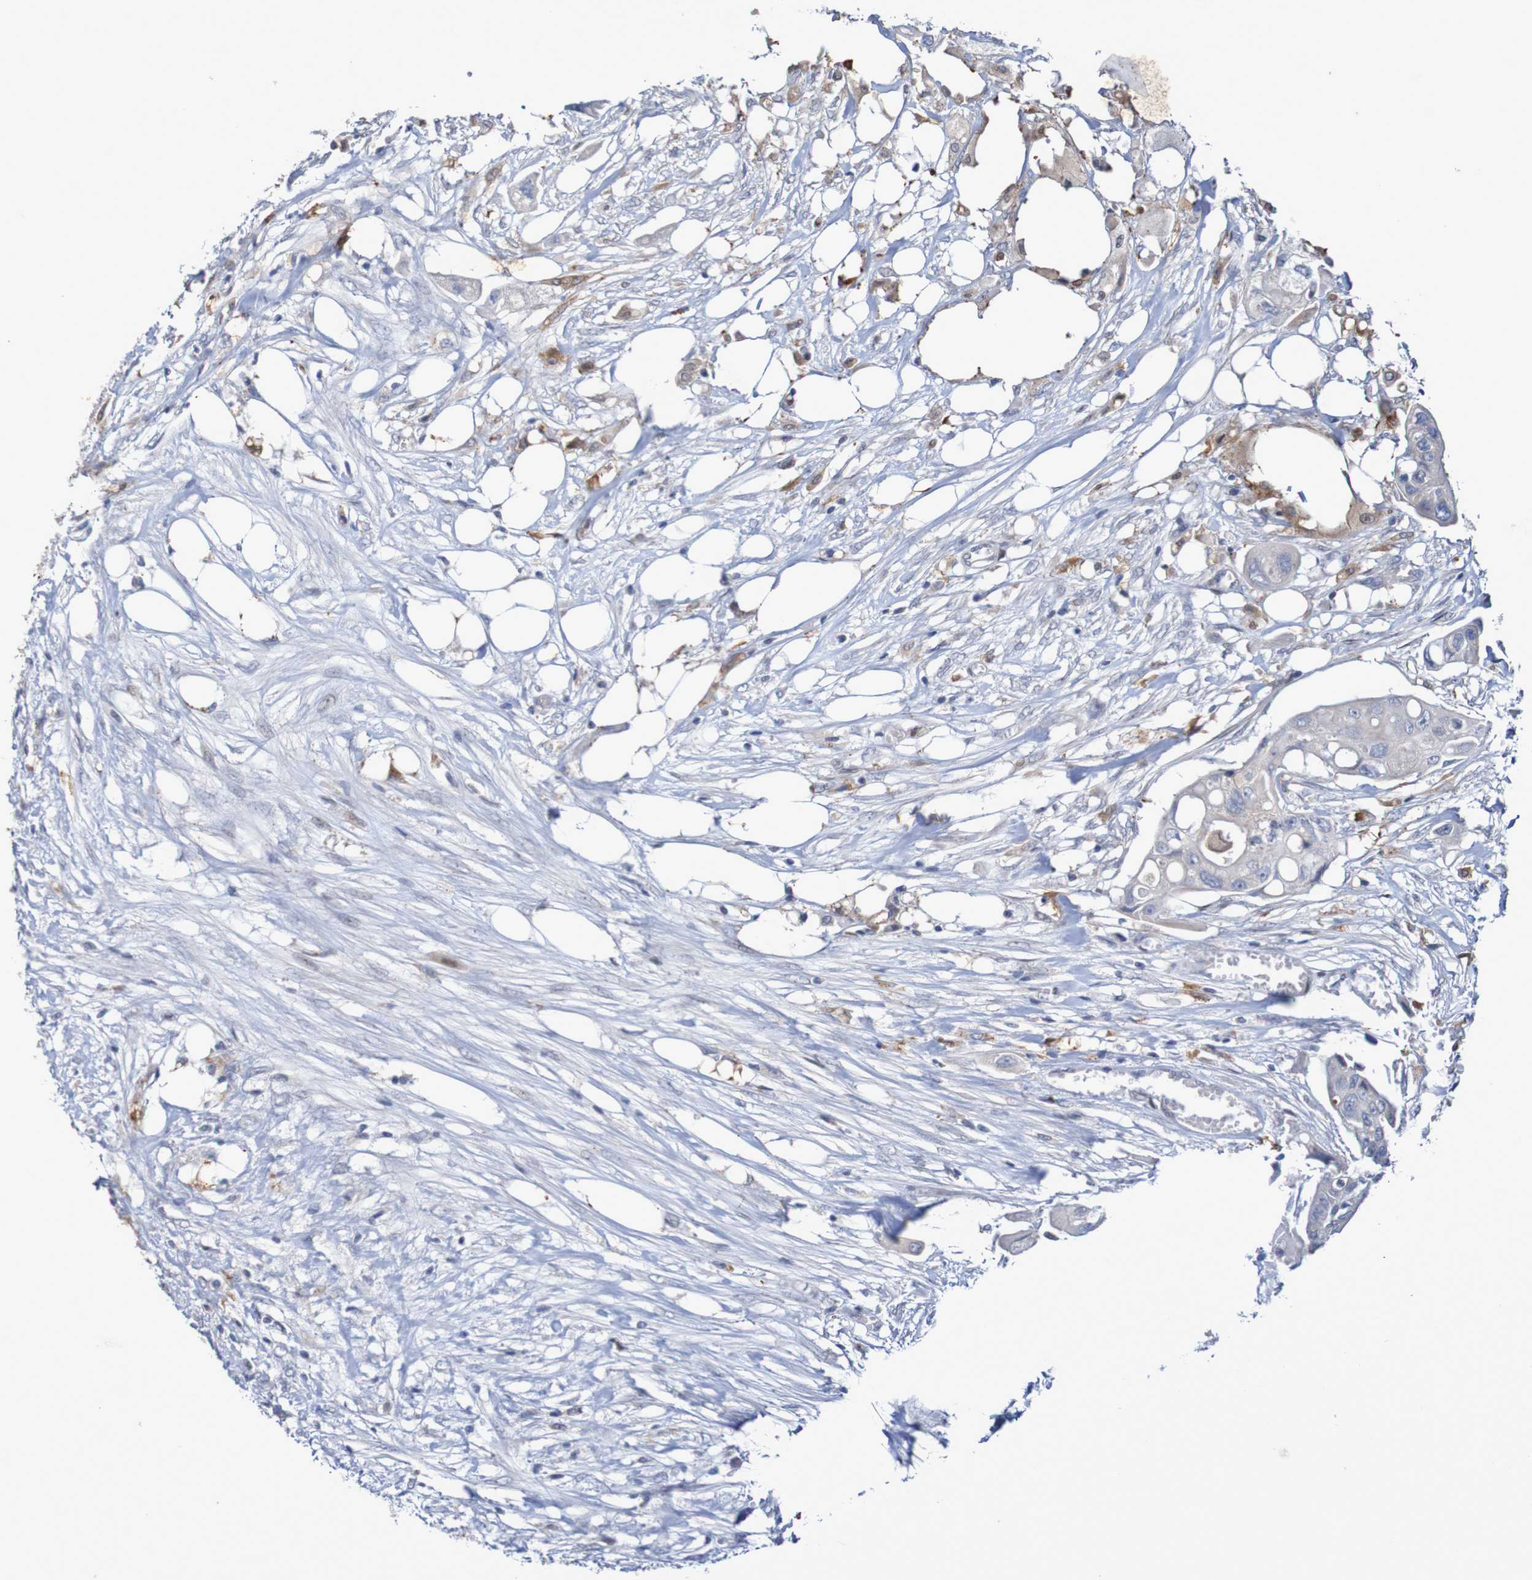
{"staining": {"intensity": "negative", "quantity": "none", "location": "none"}, "tissue": "colorectal cancer", "cell_type": "Tumor cells", "image_type": "cancer", "snomed": [{"axis": "morphology", "description": "Adenocarcinoma, NOS"}, {"axis": "topography", "description": "Colon"}], "caption": "Immunohistochemistry histopathology image of human colorectal cancer stained for a protein (brown), which reveals no expression in tumor cells. (DAB (3,3'-diaminobenzidine) immunohistochemistry, high magnification).", "gene": "FBP2", "patient": {"sex": "female", "age": 57}}